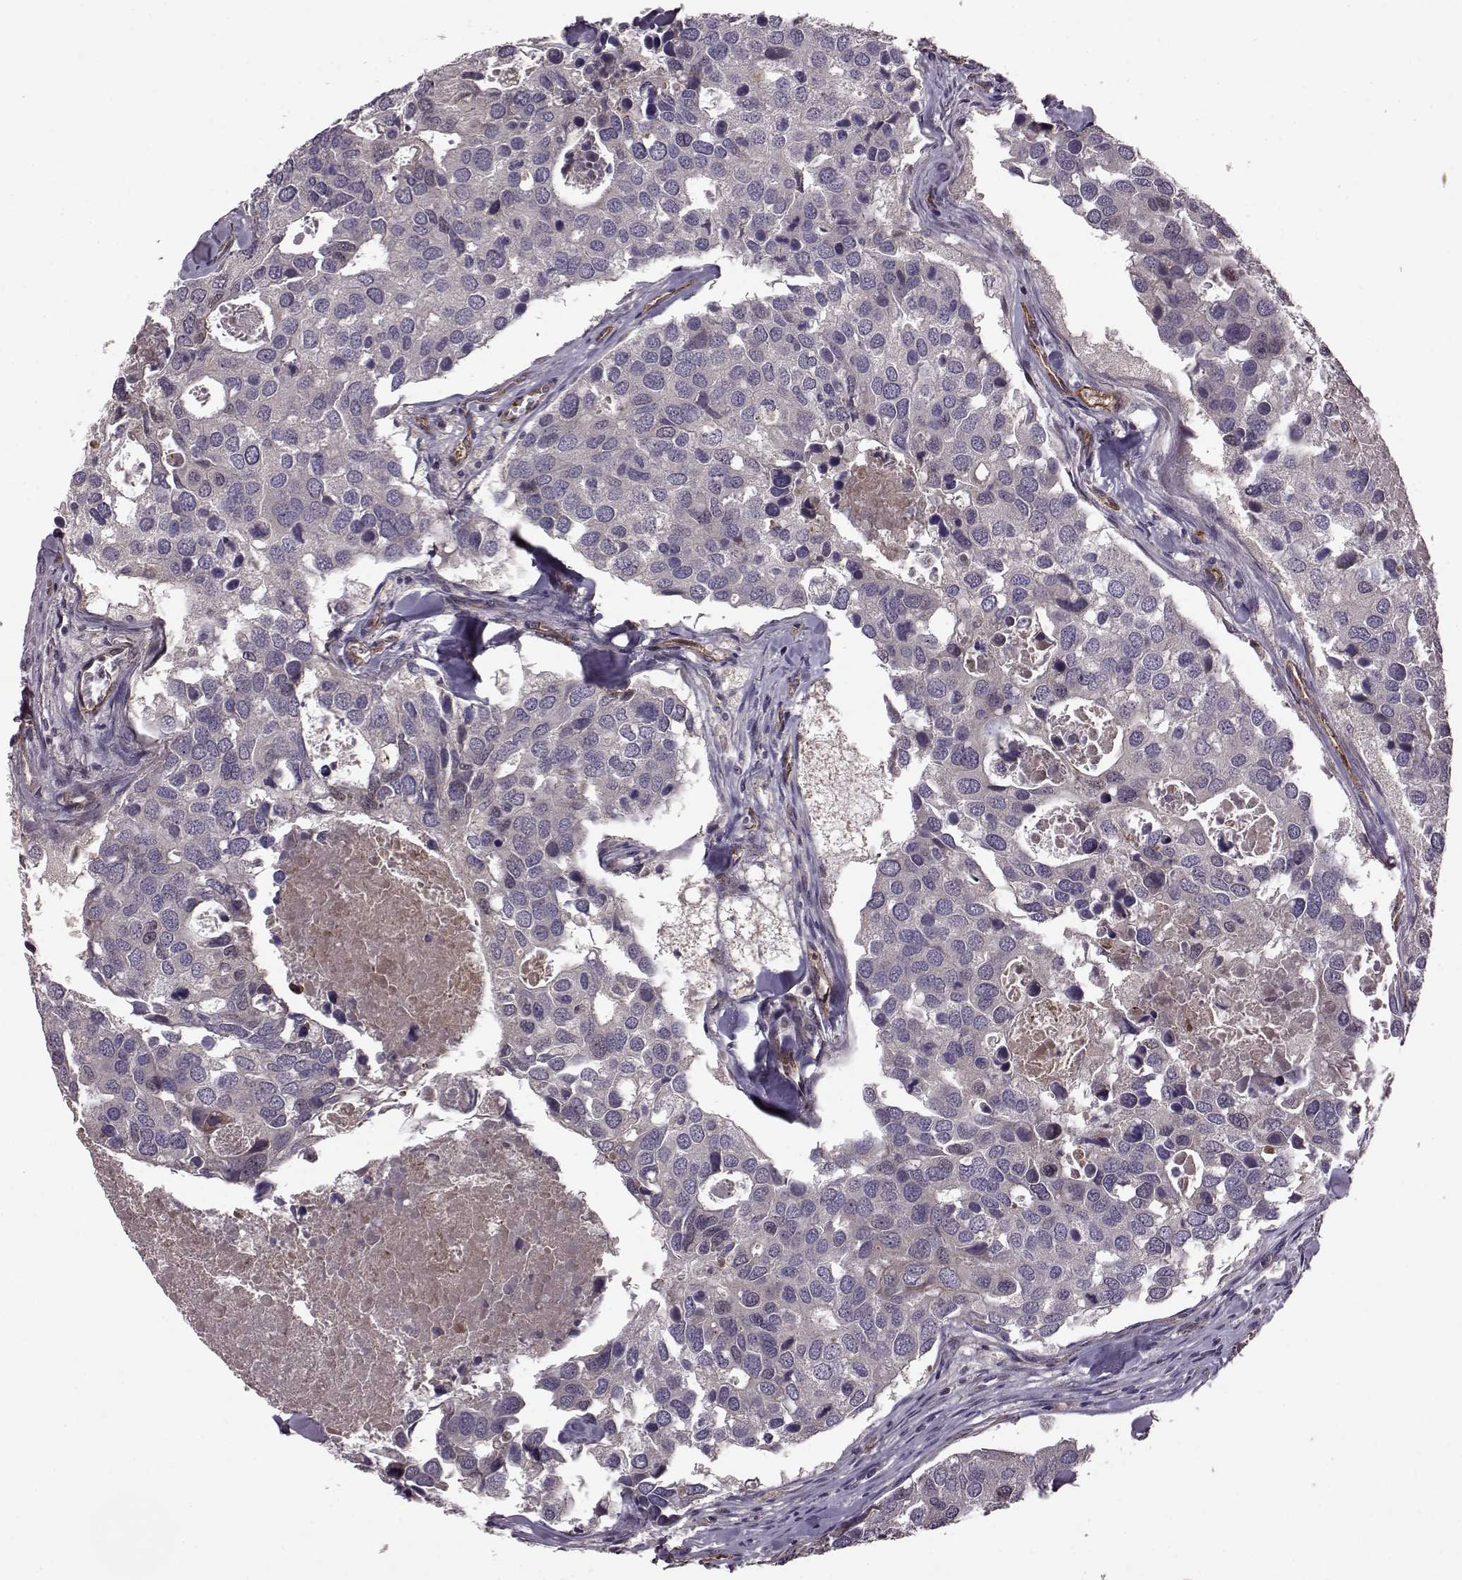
{"staining": {"intensity": "negative", "quantity": "none", "location": "none"}, "tissue": "breast cancer", "cell_type": "Tumor cells", "image_type": "cancer", "snomed": [{"axis": "morphology", "description": "Duct carcinoma"}, {"axis": "topography", "description": "Breast"}], "caption": "Human breast cancer stained for a protein using IHC reveals no expression in tumor cells.", "gene": "SYNPO", "patient": {"sex": "female", "age": 83}}